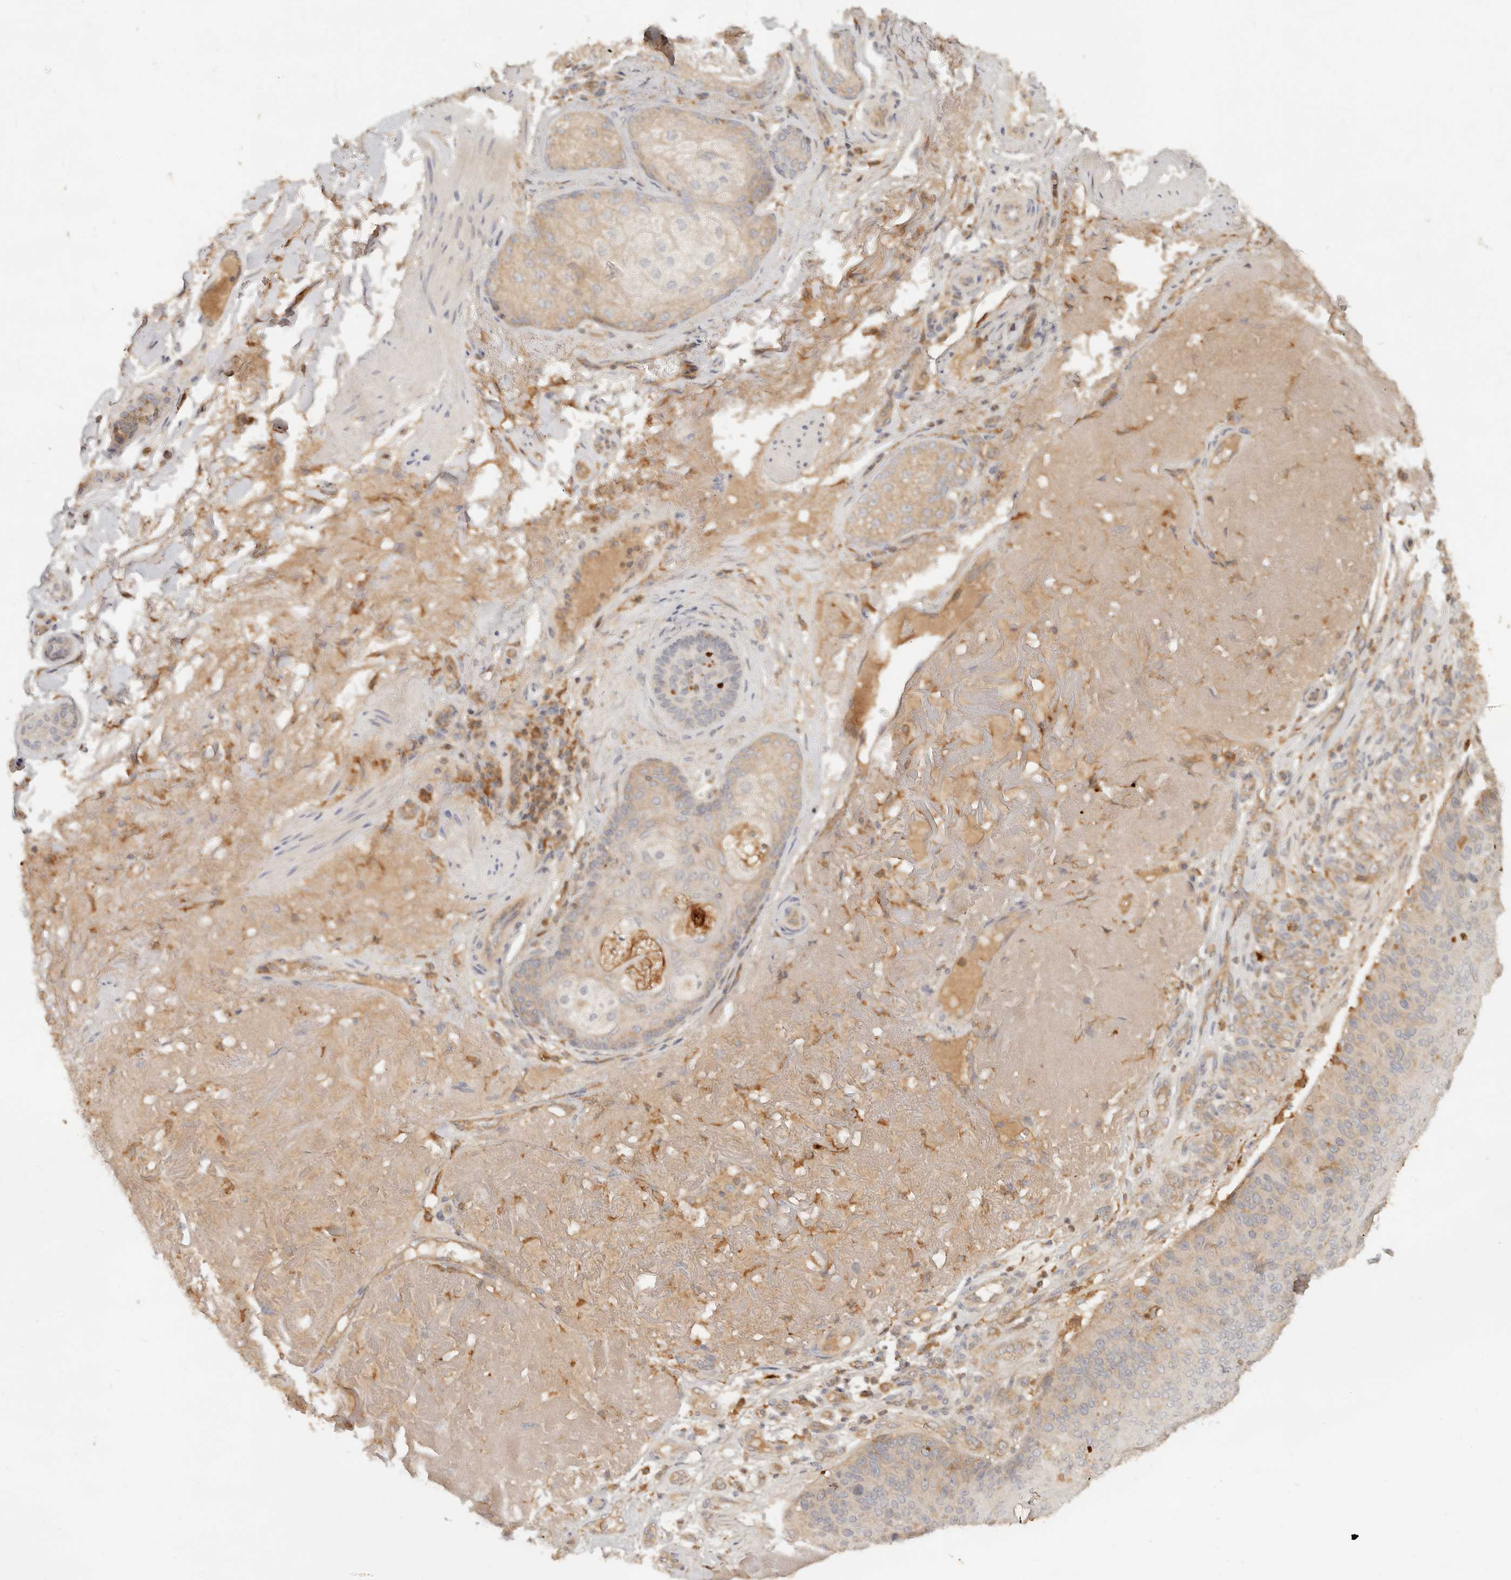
{"staining": {"intensity": "weak", "quantity": "25%-75%", "location": "cytoplasmic/membranous"}, "tissue": "skin cancer", "cell_type": "Tumor cells", "image_type": "cancer", "snomed": [{"axis": "morphology", "description": "Squamous cell carcinoma, NOS"}, {"axis": "topography", "description": "Skin"}], "caption": "Squamous cell carcinoma (skin) tissue reveals weak cytoplasmic/membranous positivity in about 25%-75% of tumor cells, visualized by immunohistochemistry. (brown staining indicates protein expression, while blue staining denotes nuclei).", "gene": "NECAP2", "patient": {"sex": "female", "age": 88}}